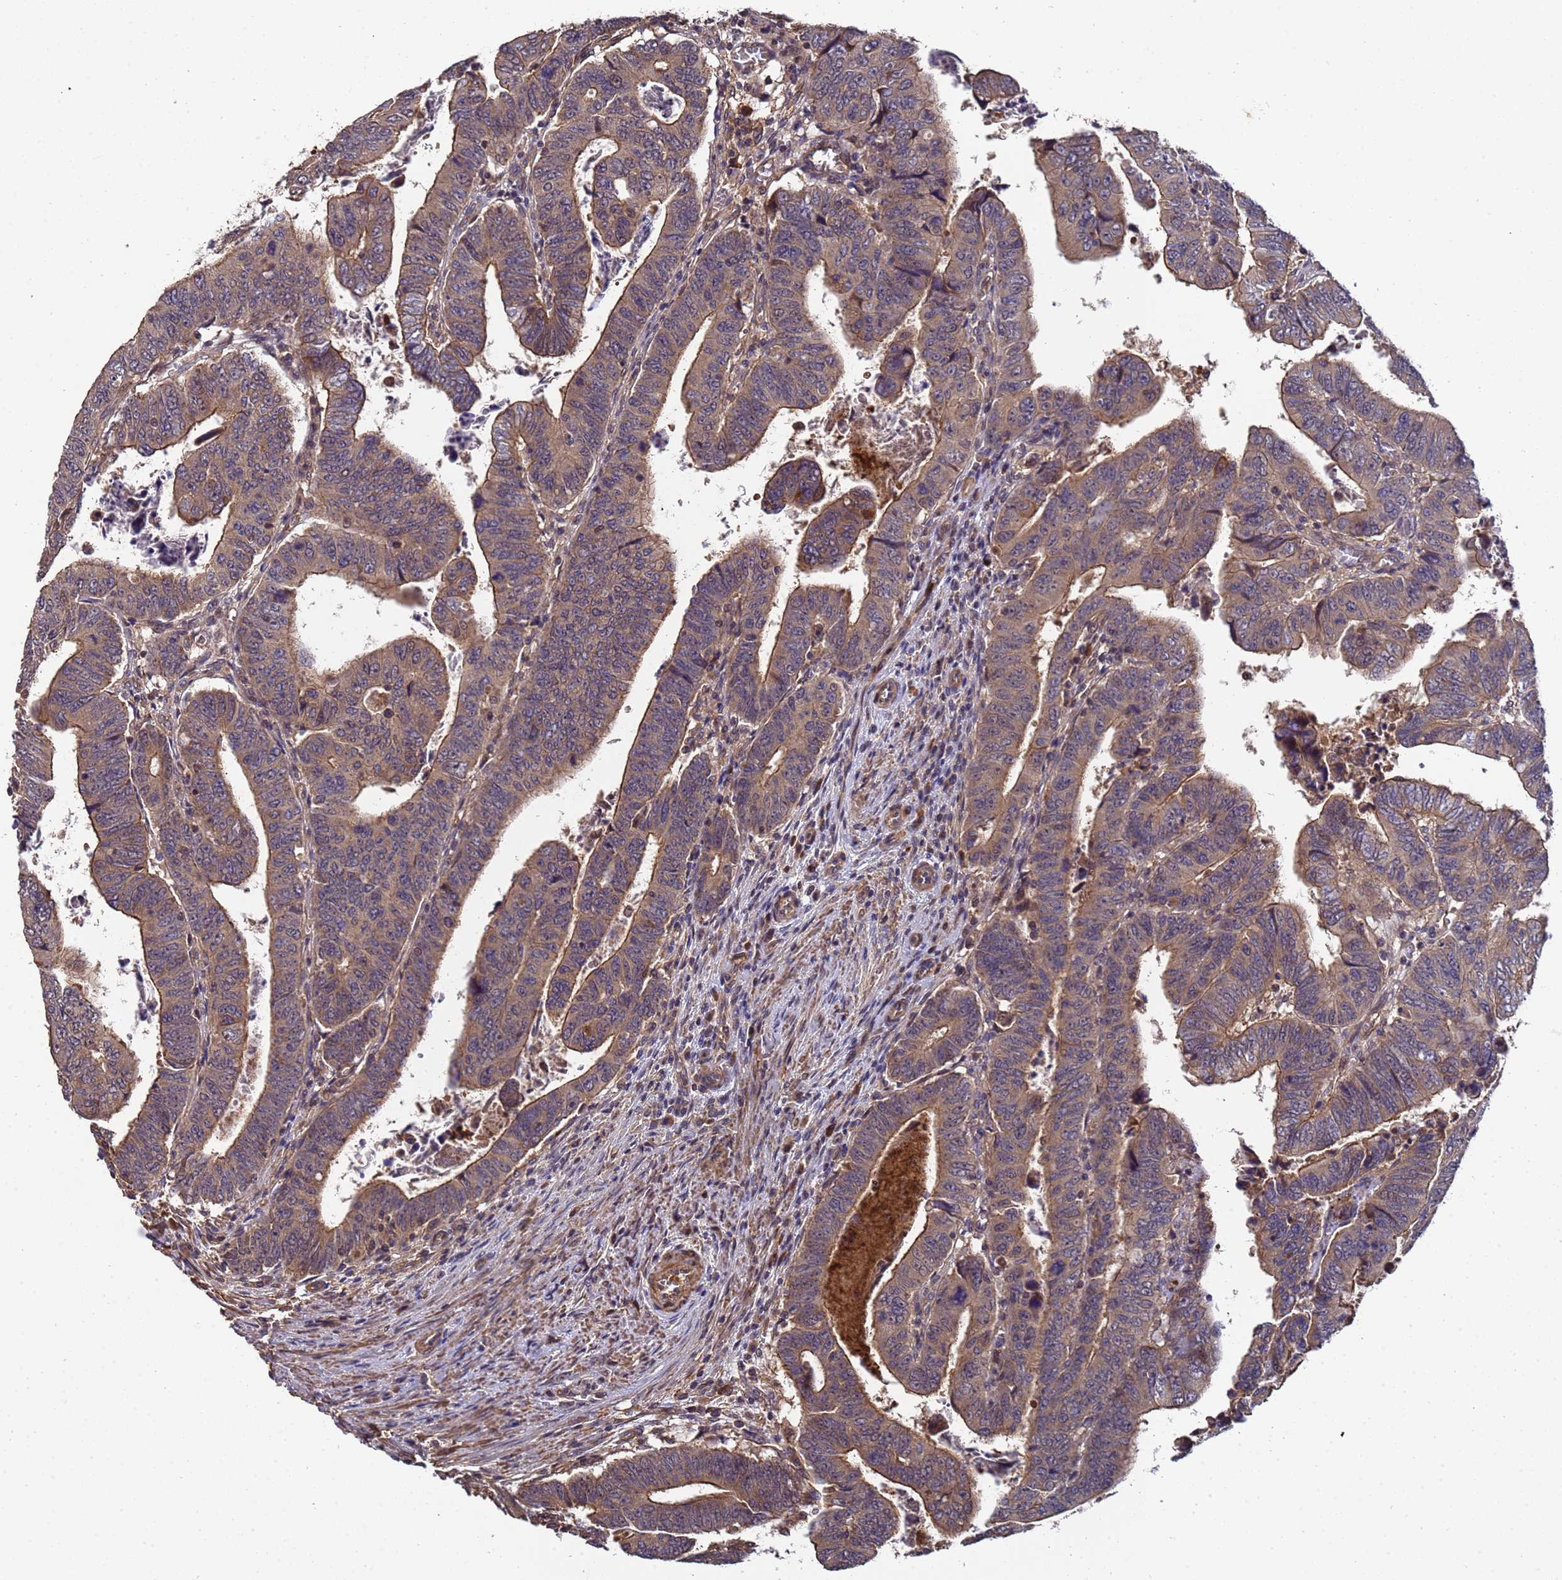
{"staining": {"intensity": "moderate", "quantity": ">75%", "location": "cytoplasmic/membranous"}, "tissue": "colorectal cancer", "cell_type": "Tumor cells", "image_type": "cancer", "snomed": [{"axis": "morphology", "description": "Normal tissue, NOS"}, {"axis": "morphology", "description": "Adenocarcinoma, NOS"}, {"axis": "topography", "description": "Rectum"}], "caption": "This image shows IHC staining of human colorectal cancer (adenocarcinoma), with medium moderate cytoplasmic/membranous positivity in about >75% of tumor cells.", "gene": "GSTCD", "patient": {"sex": "female", "age": 65}}